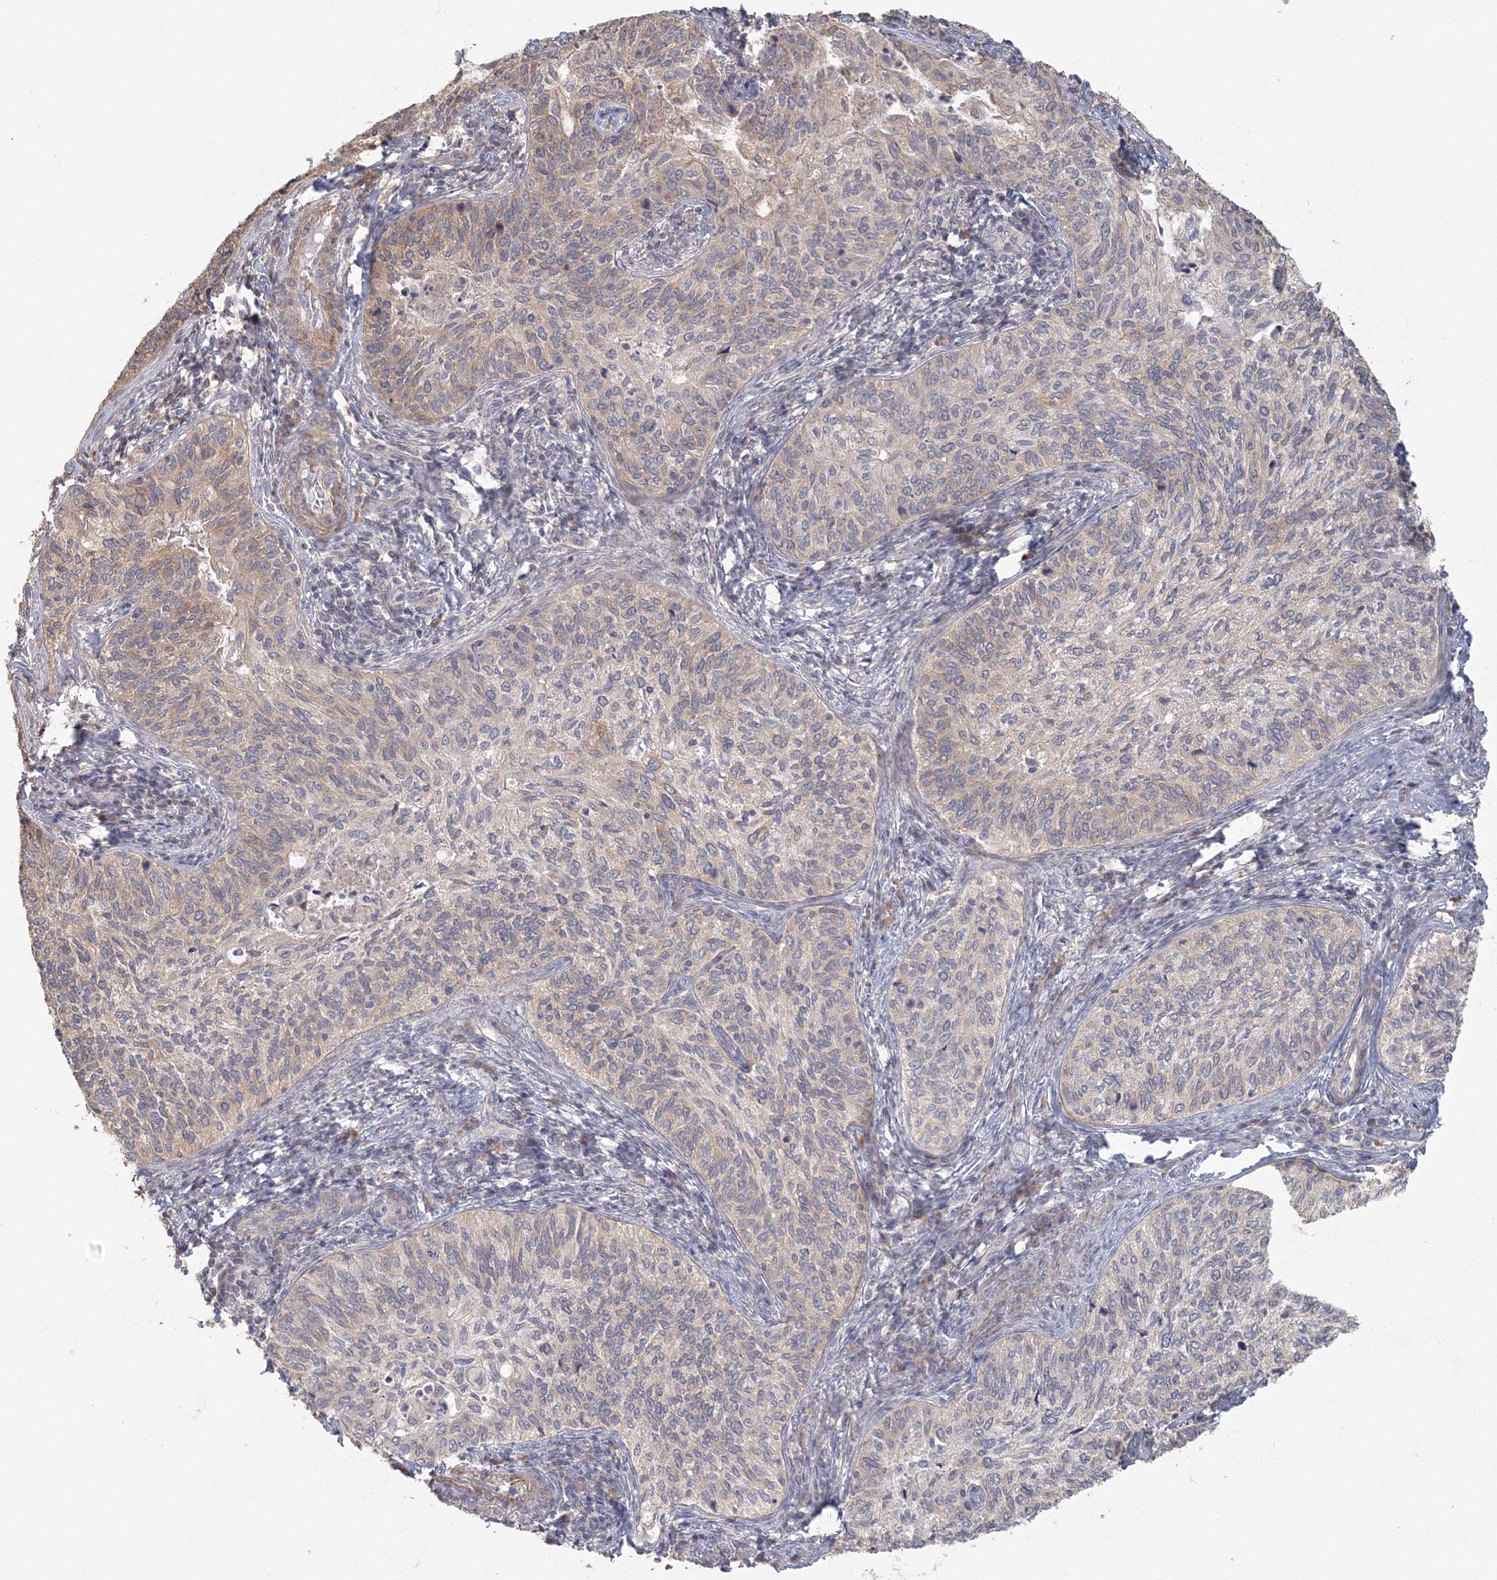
{"staining": {"intensity": "weak", "quantity": "<25%", "location": "cytoplasmic/membranous"}, "tissue": "cervical cancer", "cell_type": "Tumor cells", "image_type": "cancer", "snomed": [{"axis": "morphology", "description": "Squamous cell carcinoma, NOS"}, {"axis": "topography", "description": "Cervix"}], "caption": "Protein analysis of squamous cell carcinoma (cervical) displays no significant staining in tumor cells.", "gene": "TACC2", "patient": {"sex": "female", "age": 30}}